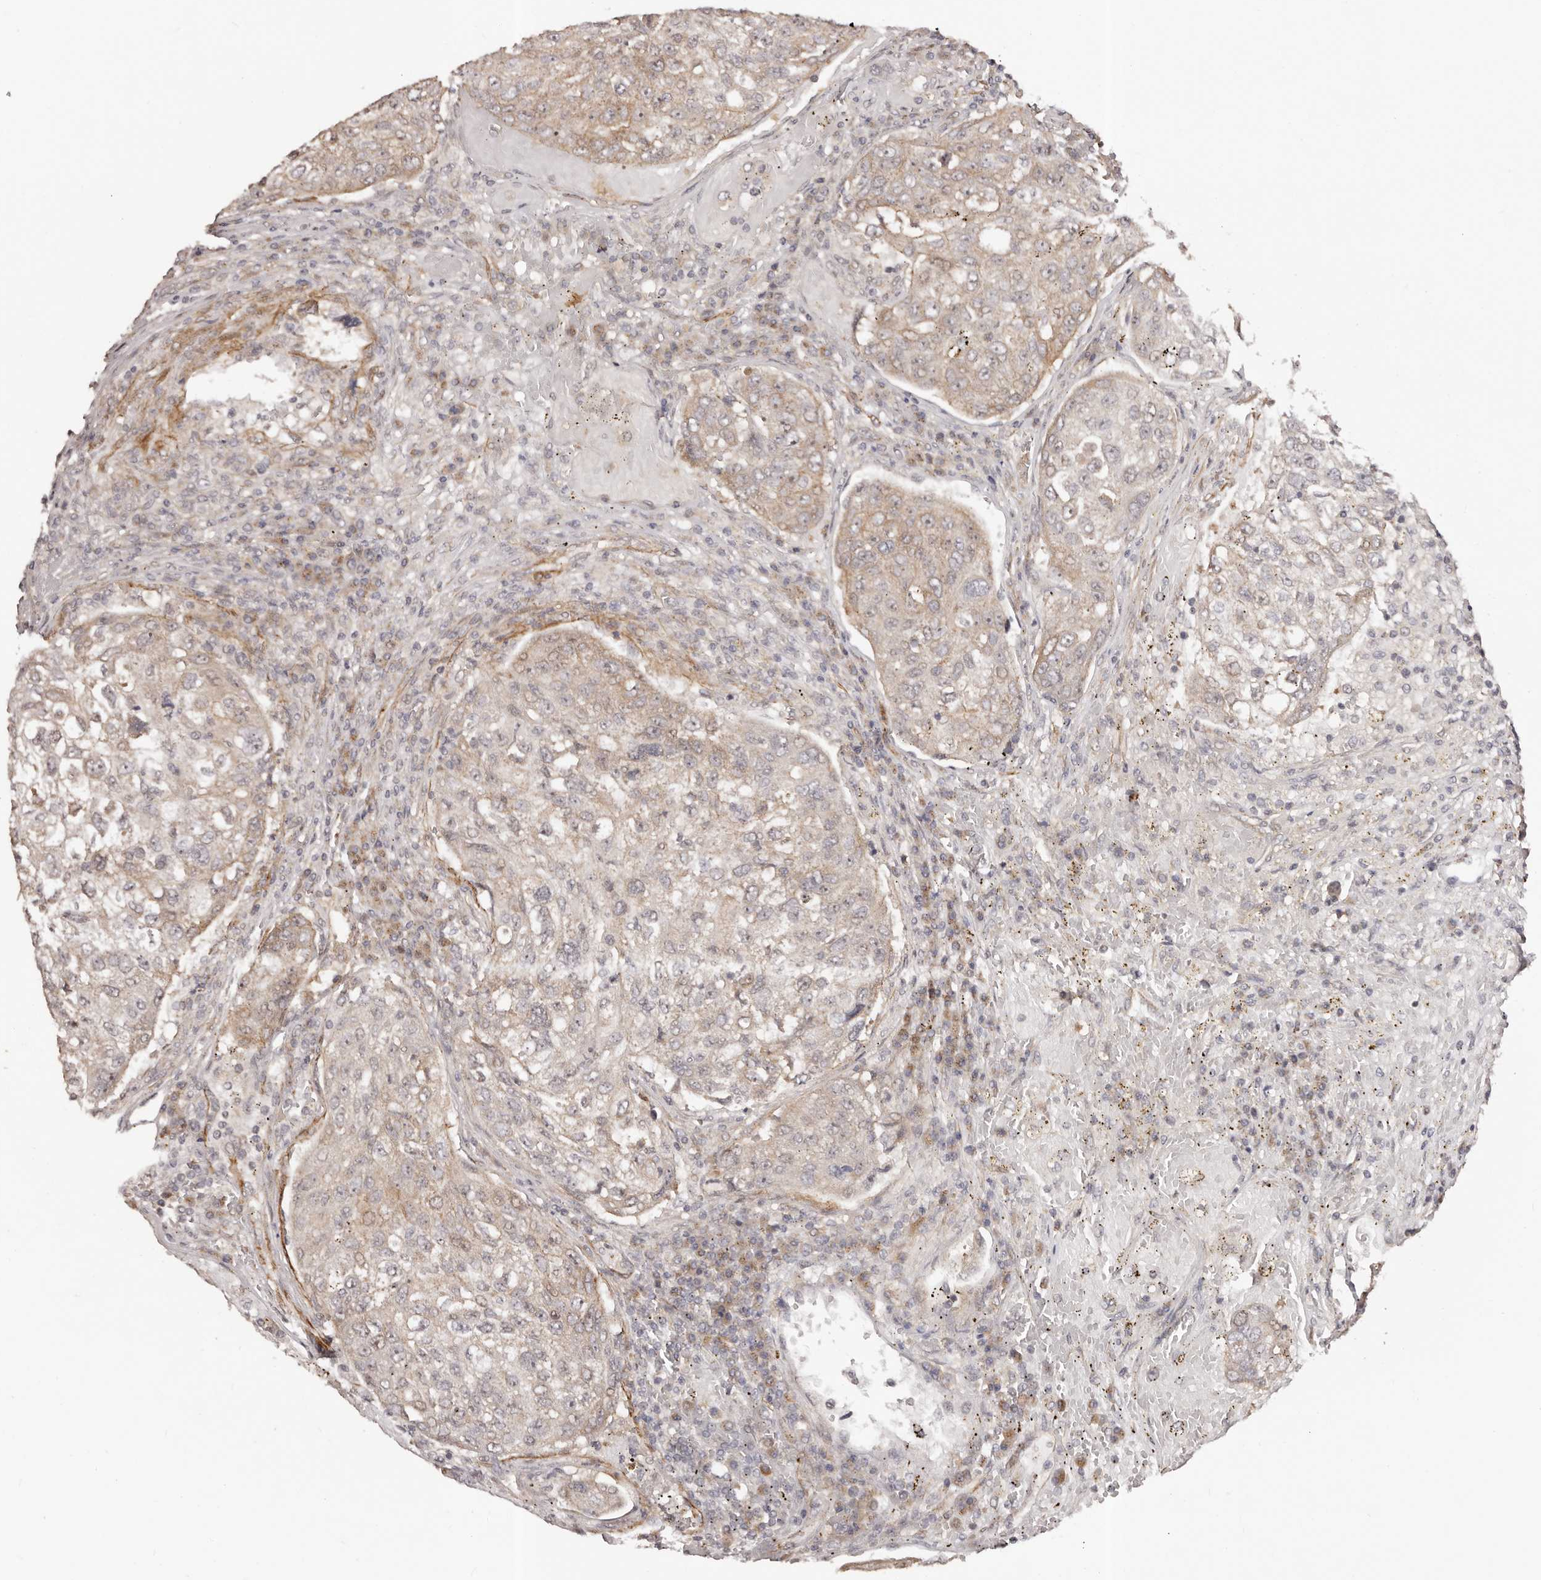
{"staining": {"intensity": "weak", "quantity": "25%-75%", "location": "cytoplasmic/membranous"}, "tissue": "urothelial cancer", "cell_type": "Tumor cells", "image_type": "cancer", "snomed": [{"axis": "morphology", "description": "Urothelial carcinoma, High grade"}, {"axis": "topography", "description": "Lymph node"}, {"axis": "topography", "description": "Urinary bladder"}], "caption": "Weak cytoplasmic/membranous expression for a protein is seen in about 25%-75% of tumor cells of urothelial cancer using IHC.", "gene": "MICAL2", "patient": {"sex": "male", "age": 51}}